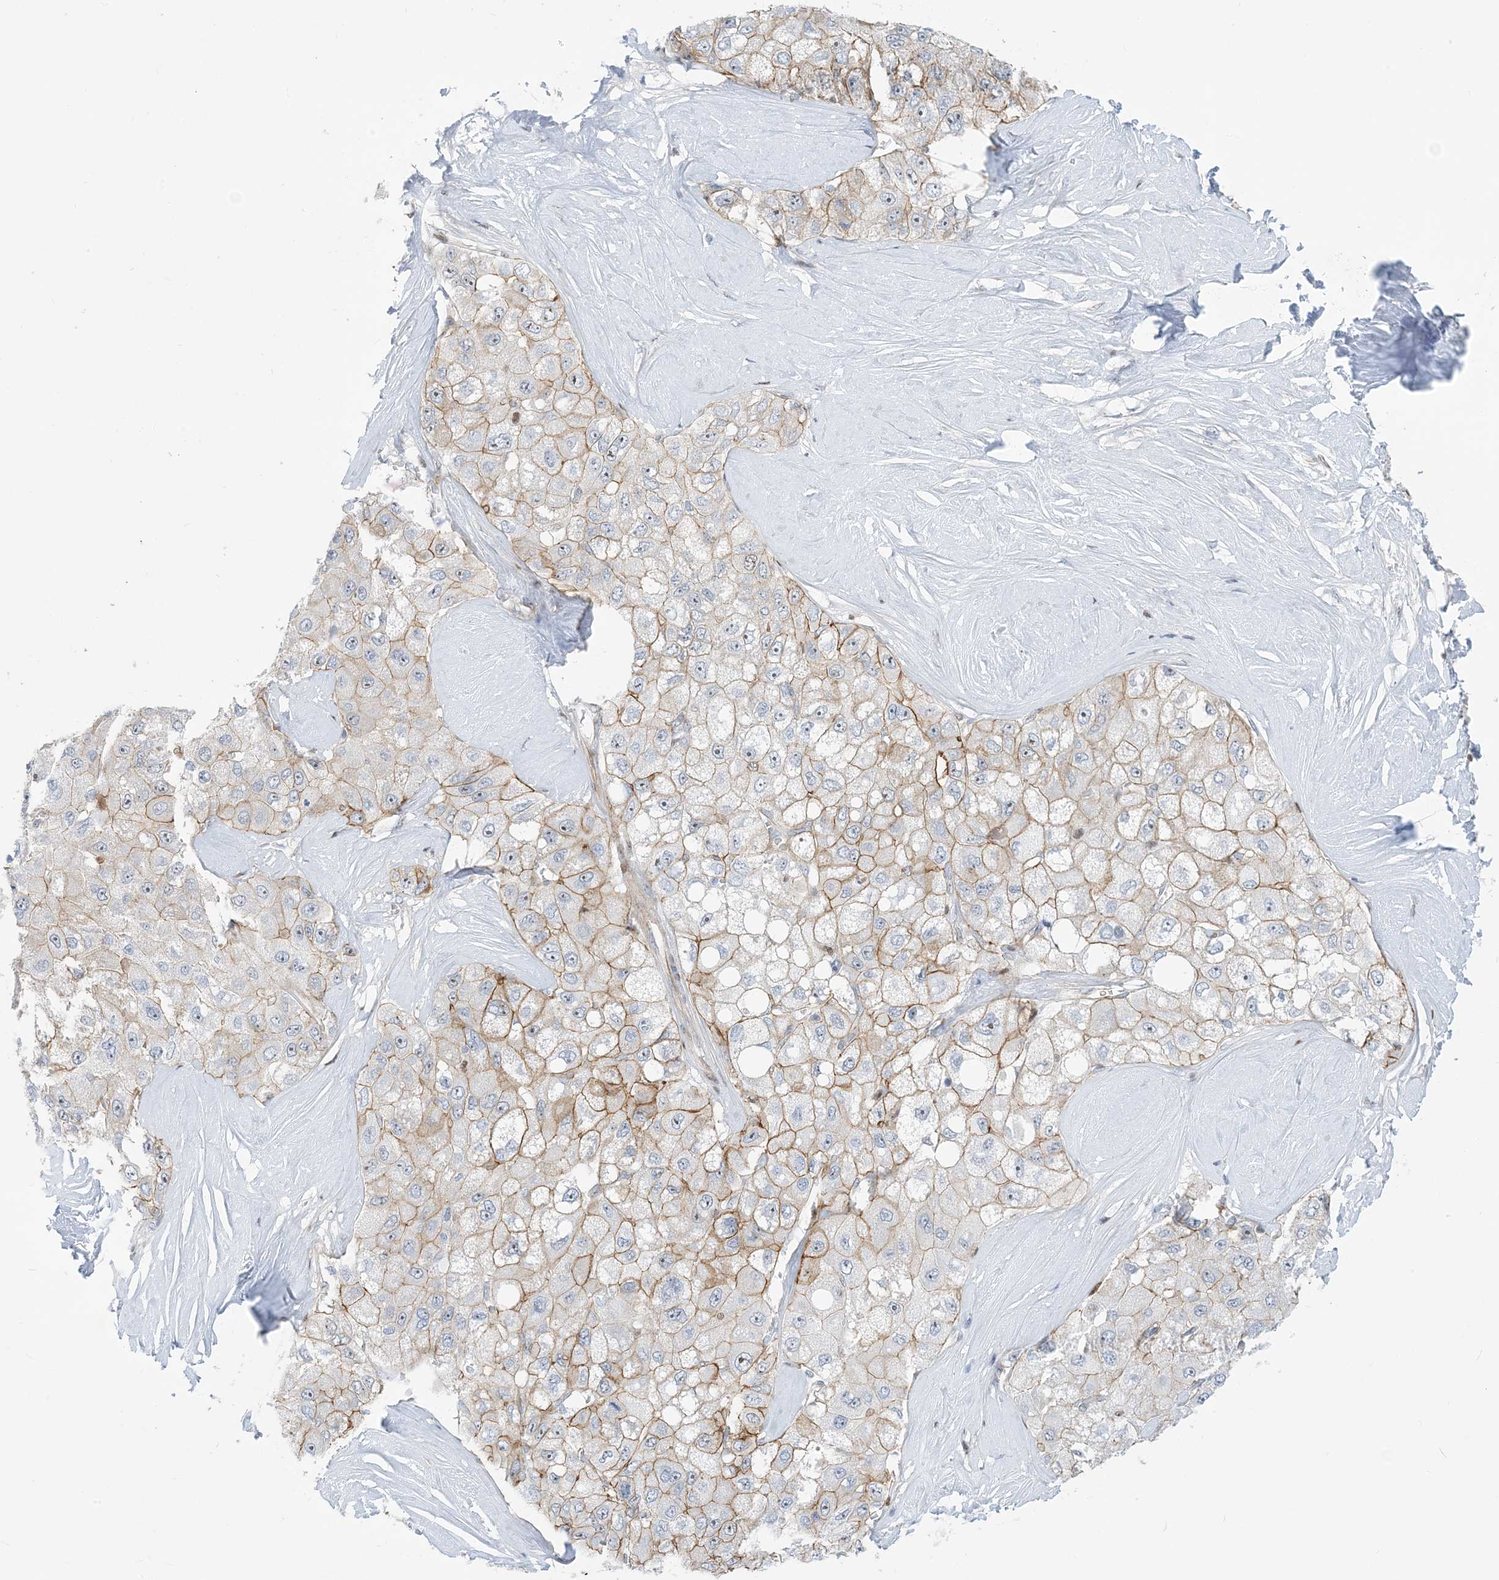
{"staining": {"intensity": "moderate", "quantity": ">75%", "location": "cytoplasmic/membranous"}, "tissue": "liver cancer", "cell_type": "Tumor cells", "image_type": "cancer", "snomed": [{"axis": "morphology", "description": "Carcinoma, Hepatocellular, NOS"}, {"axis": "topography", "description": "Liver"}], "caption": "Moderate cytoplasmic/membranous protein staining is present in about >75% of tumor cells in hepatocellular carcinoma (liver). (DAB IHC with brightfield microscopy, high magnification).", "gene": "MARS2", "patient": {"sex": "male", "age": 80}}